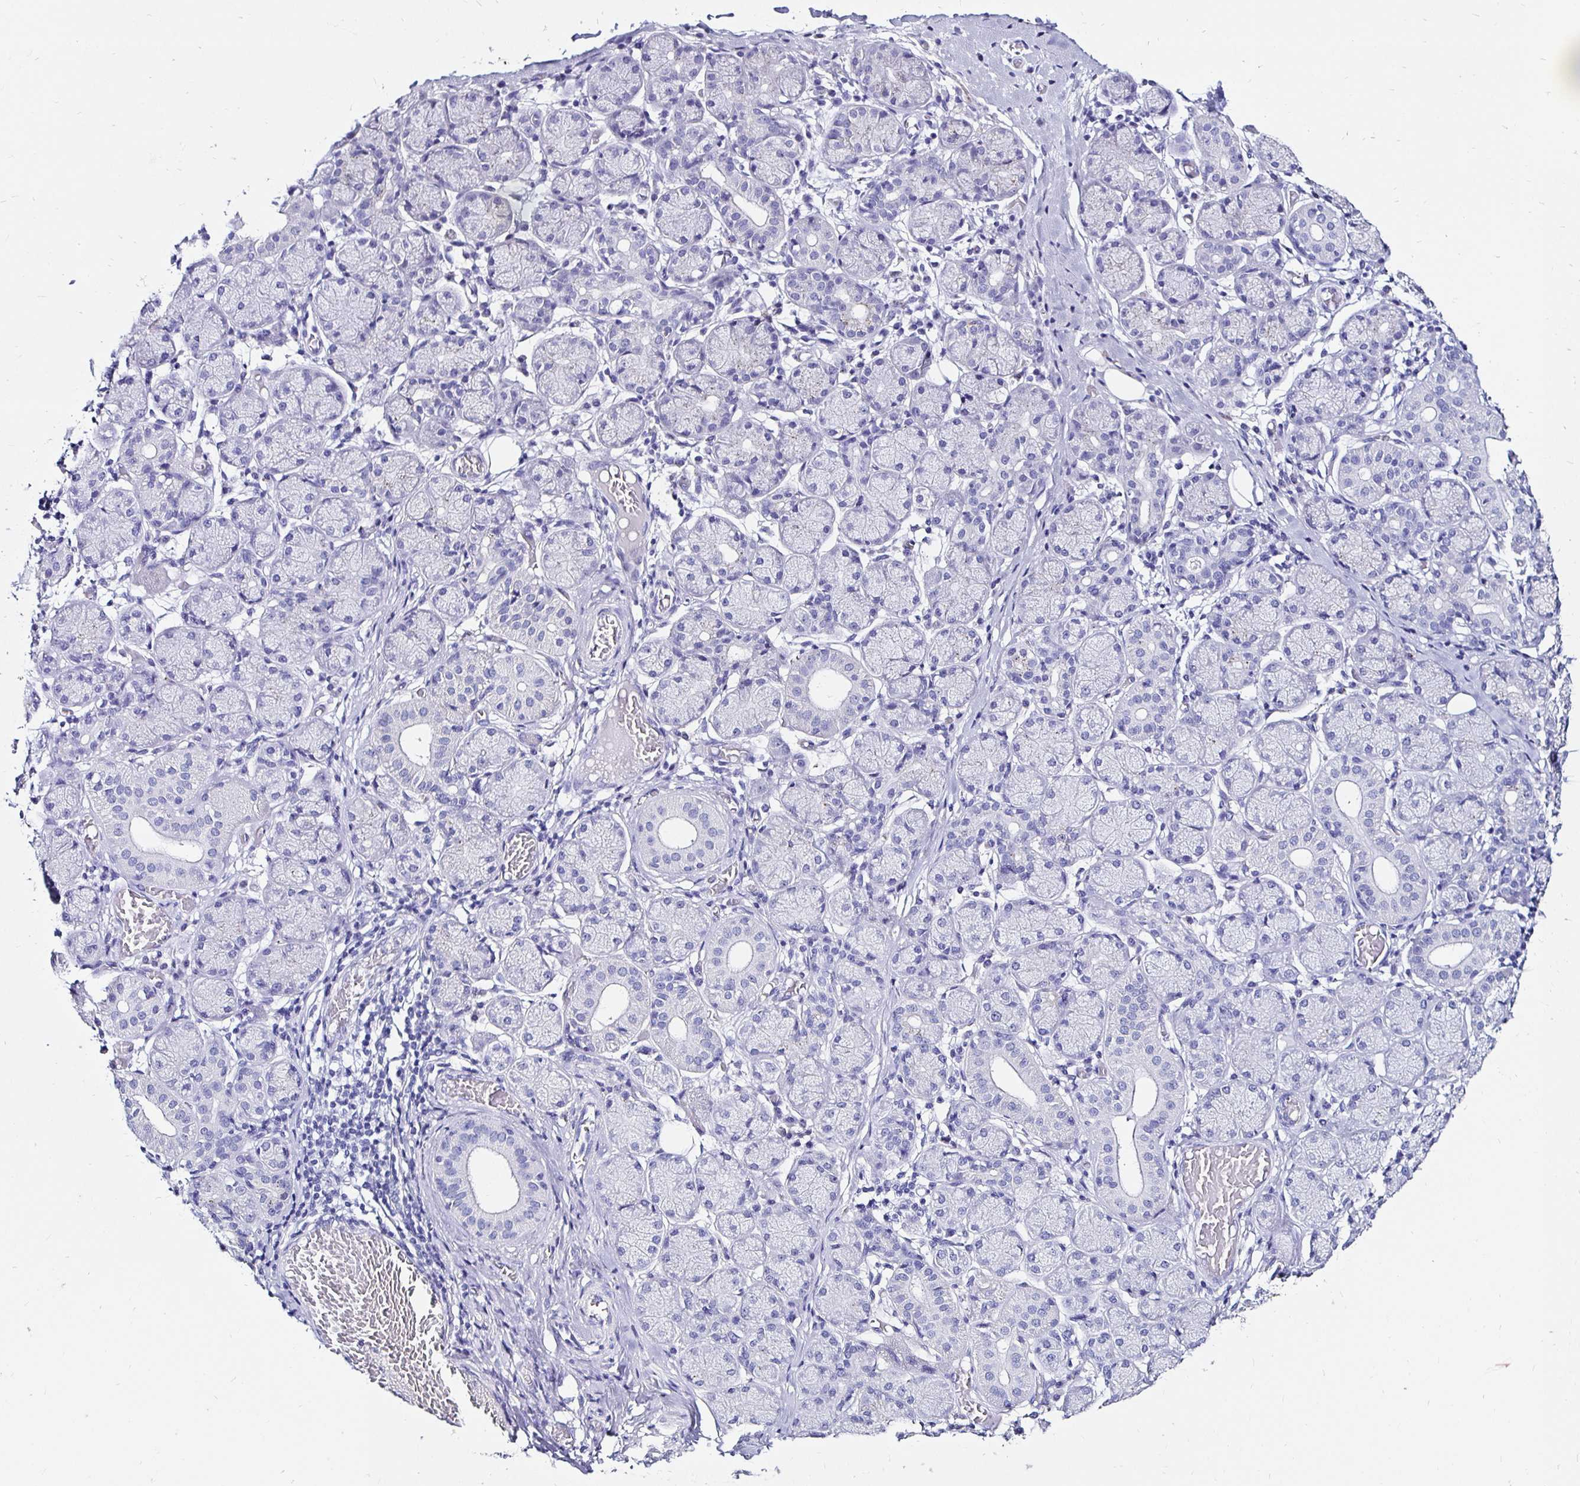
{"staining": {"intensity": "negative", "quantity": "none", "location": "none"}, "tissue": "salivary gland", "cell_type": "Glandular cells", "image_type": "normal", "snomed": [{"axis": "morphology", "description": "Normal tissue, NOS"}, {"axis": "topography", "description": "Salivary gland"}], "caption": "Immunohistochemistry histopathology image of benign salivary gland stained for a protein (brown), which exhibits no positivity in glandular cells.", "gene": "KCNT1", "patient": {"sex": "female", "age": 24}}